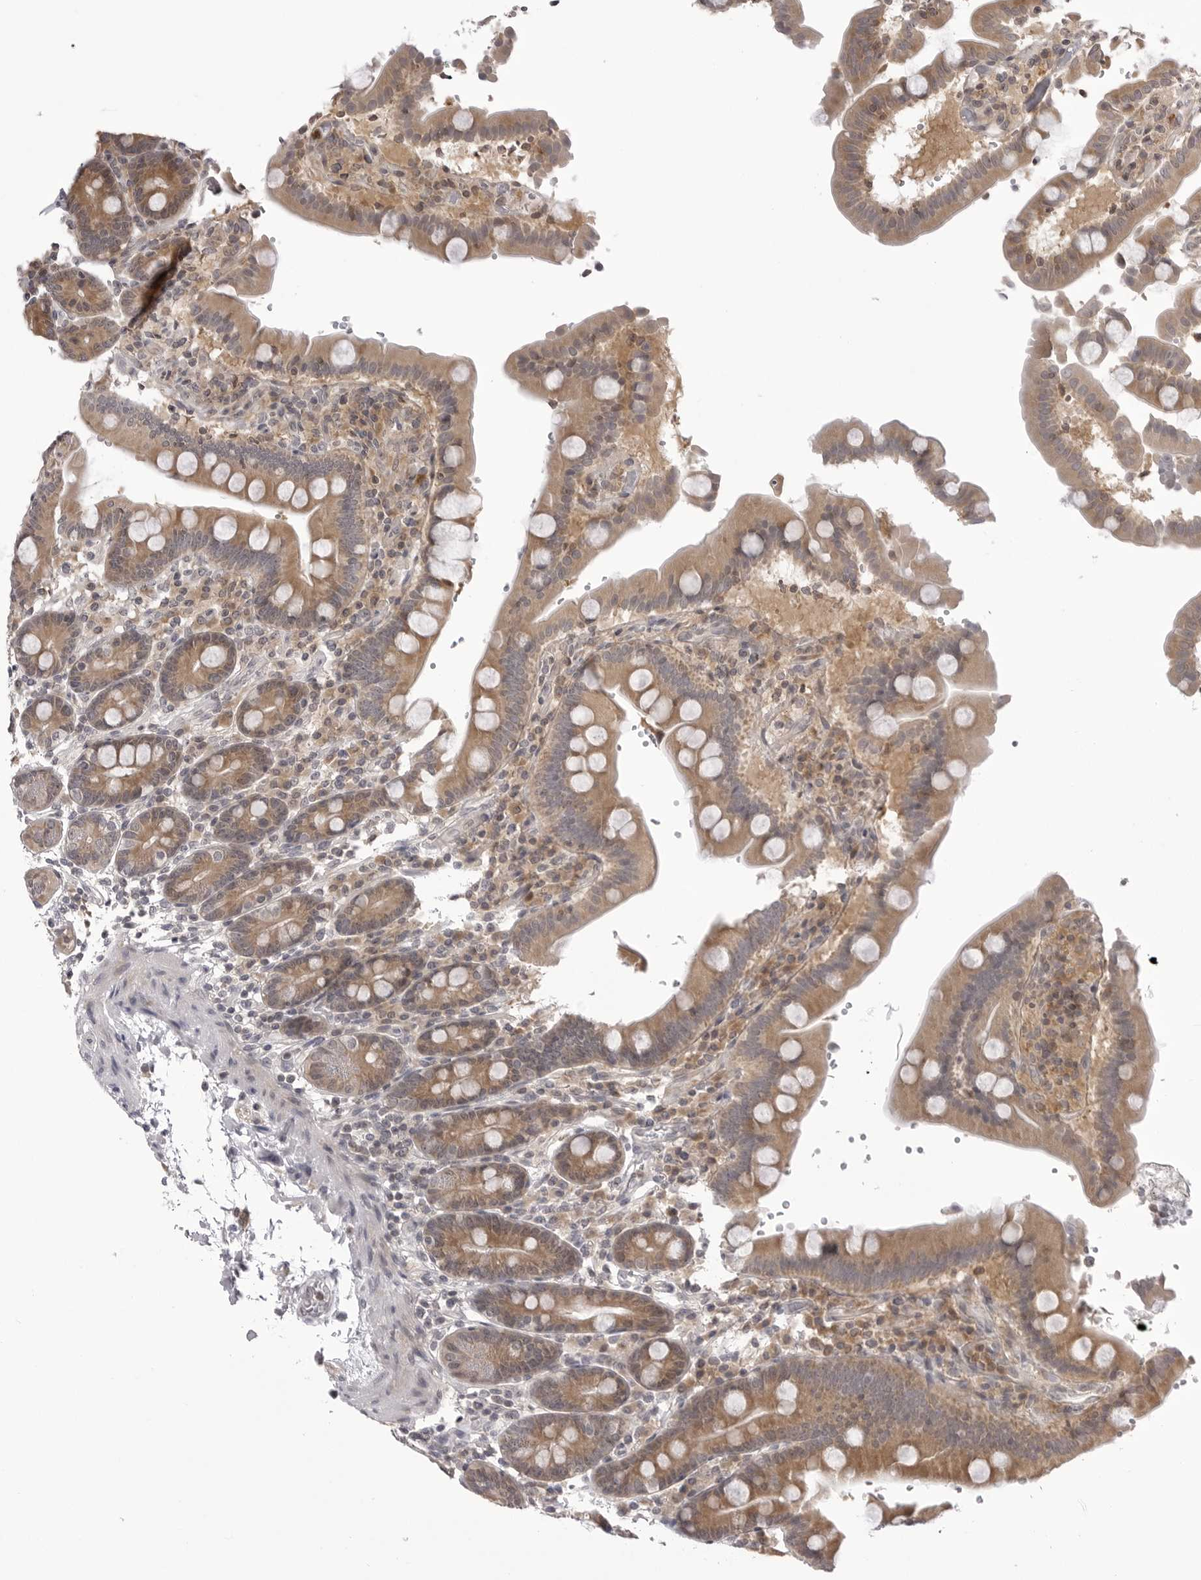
{"staining": {"intensity": "moderate", "quantity": ">75%", "location": "cytoplasmic/membranous"}, "tissue": "duodenum", "cell_type": "Glandular cells", "image_type": "normal", "snomed": [{"axis": "morphology", "description": "Normal tissue, NOS"}, {"axis": "topography", "description": "Small intestine, NOS"}], "caption": "The histopathology image exhibits staining of unremarkable duodenum, revealing moderate cytoplasmic/membranous protein positivity (brown color) within glandular cells. (DAB (3,3'-diaminobenzidine) = brown stain, brightfield microscopy at high magnification).", "gene": "PTK2B", "patient": {"sex": "female", "age": 71}}